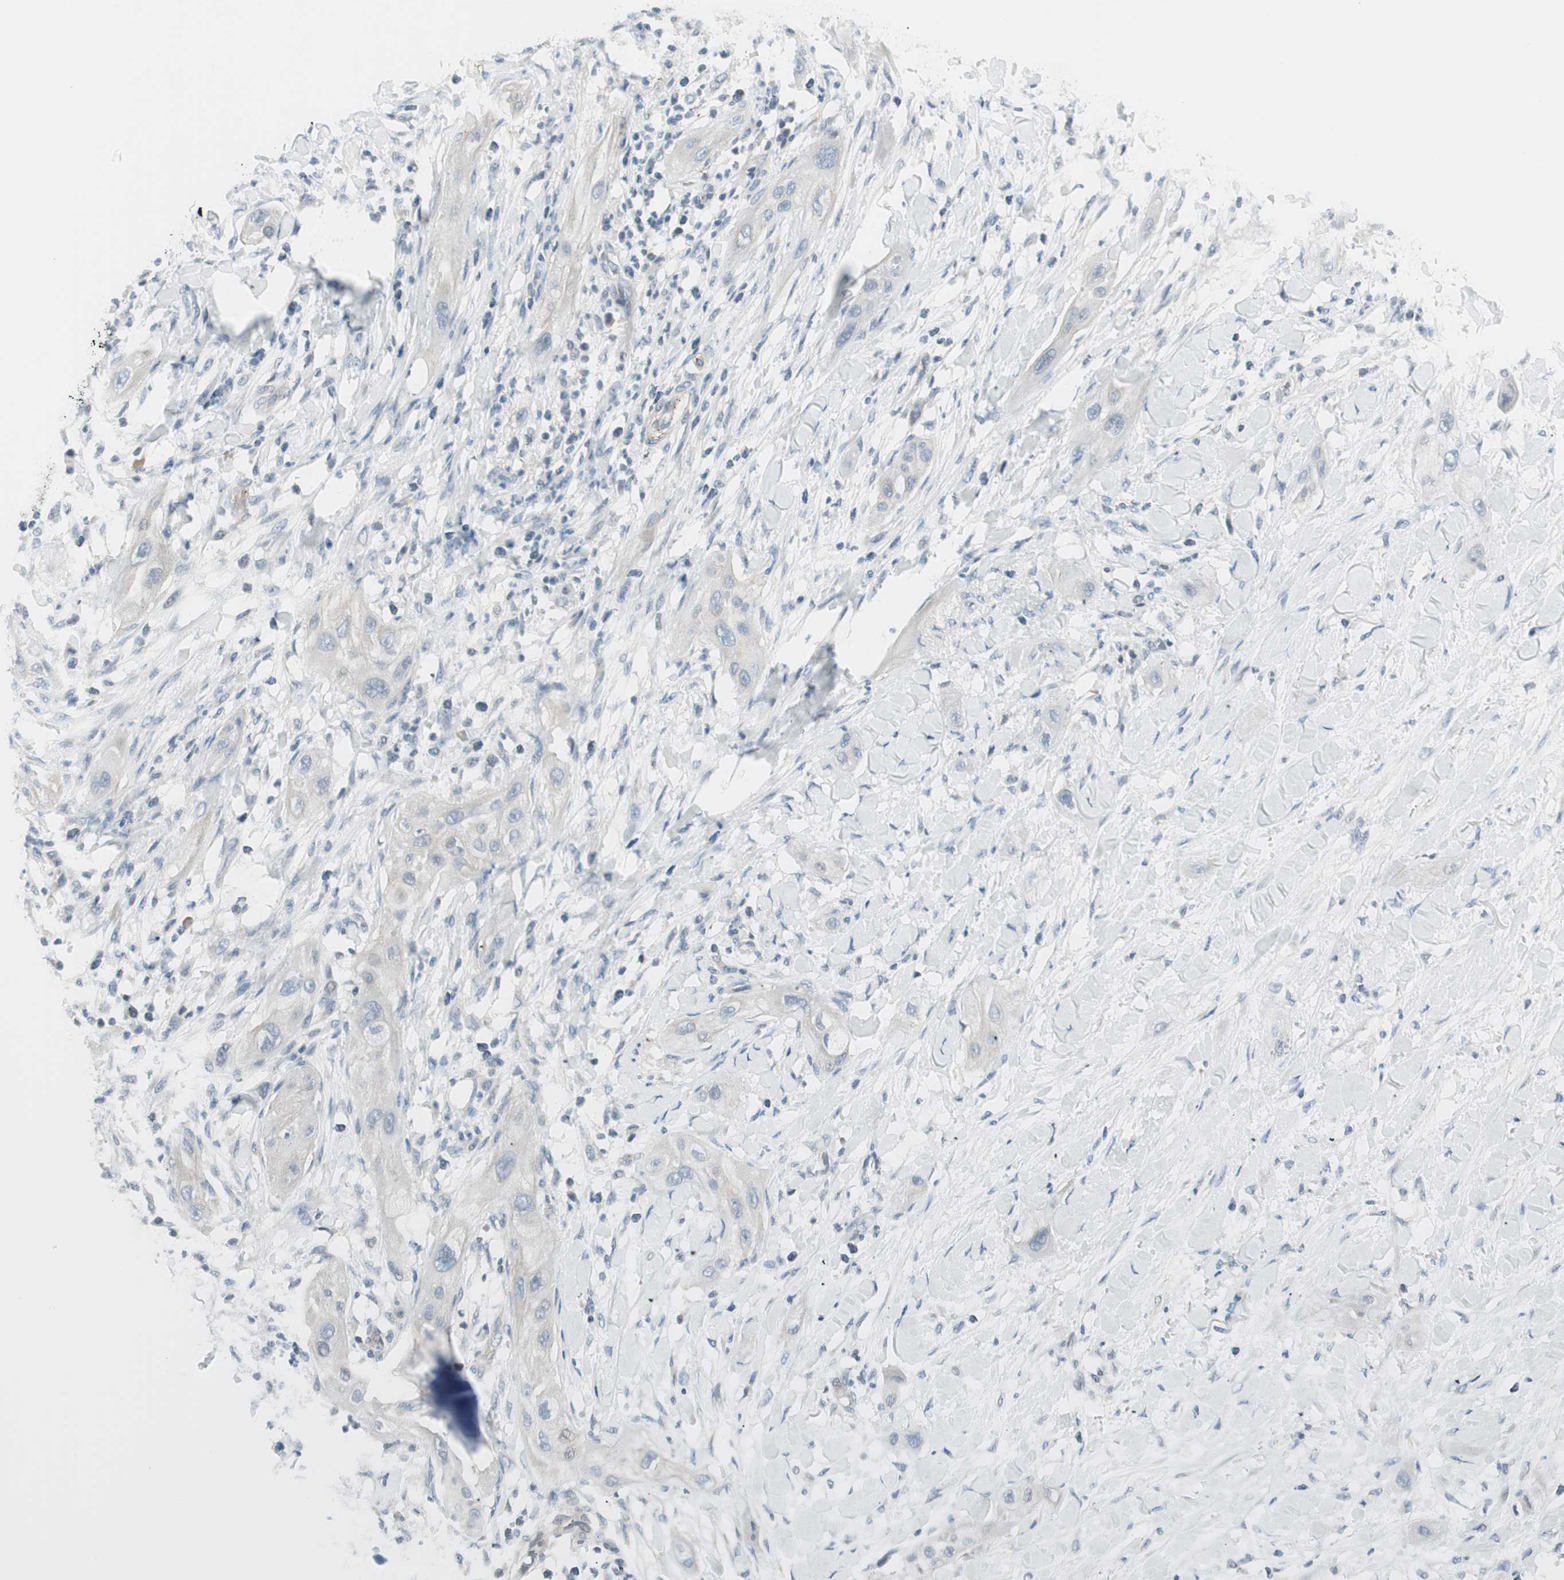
{"staining": {"intensity": "negative", "quantity": "none", "location": "none"}, "tissue": "lung cancer", "cell_type": "Tumor cells", "image_type": "cancer", "snomed": [{"axis": "morphology", "description": "Squamous cell carcinoma, NOS"}, {"axis": "topography", "description": "Lung"}], "caption": "IHC image of neoplastic tissue: human lung cancer stained with DAB shows no significant protein expression in tumor cells.", "gene": "CACNA2D1", "patient": {"sex": "female", "age": 47}}